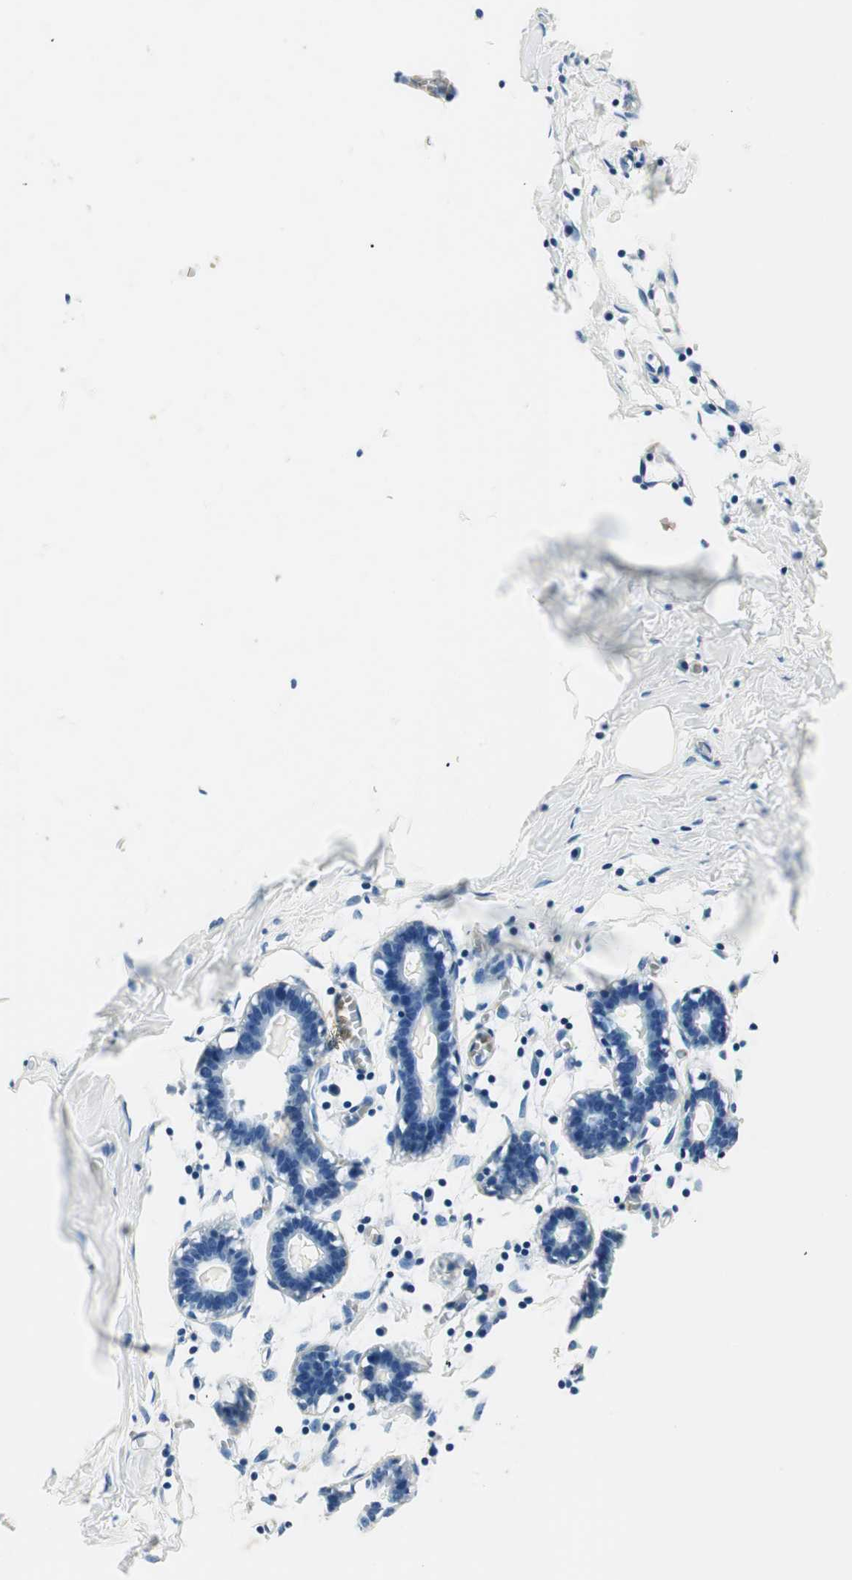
{"staining": {"intensity": "negative", "quantity": "none", "location": "none"}, "tissue": "breast", "cell_type": "Adipocytes", "image_type": "normal", "snomed": [{"axis": "morphology", "description": "Normal tissue, NOS"}, {"axis": "topography", "description": "Breast"}], "caption": "IHC of normal human breast reveals no staining in adipocytes. (Brightfield microscopy of DAB immunohistochemistry (IHC) at high magnification).", "gene": "RORB", "patient": {"sex": "female", "age": 27}}